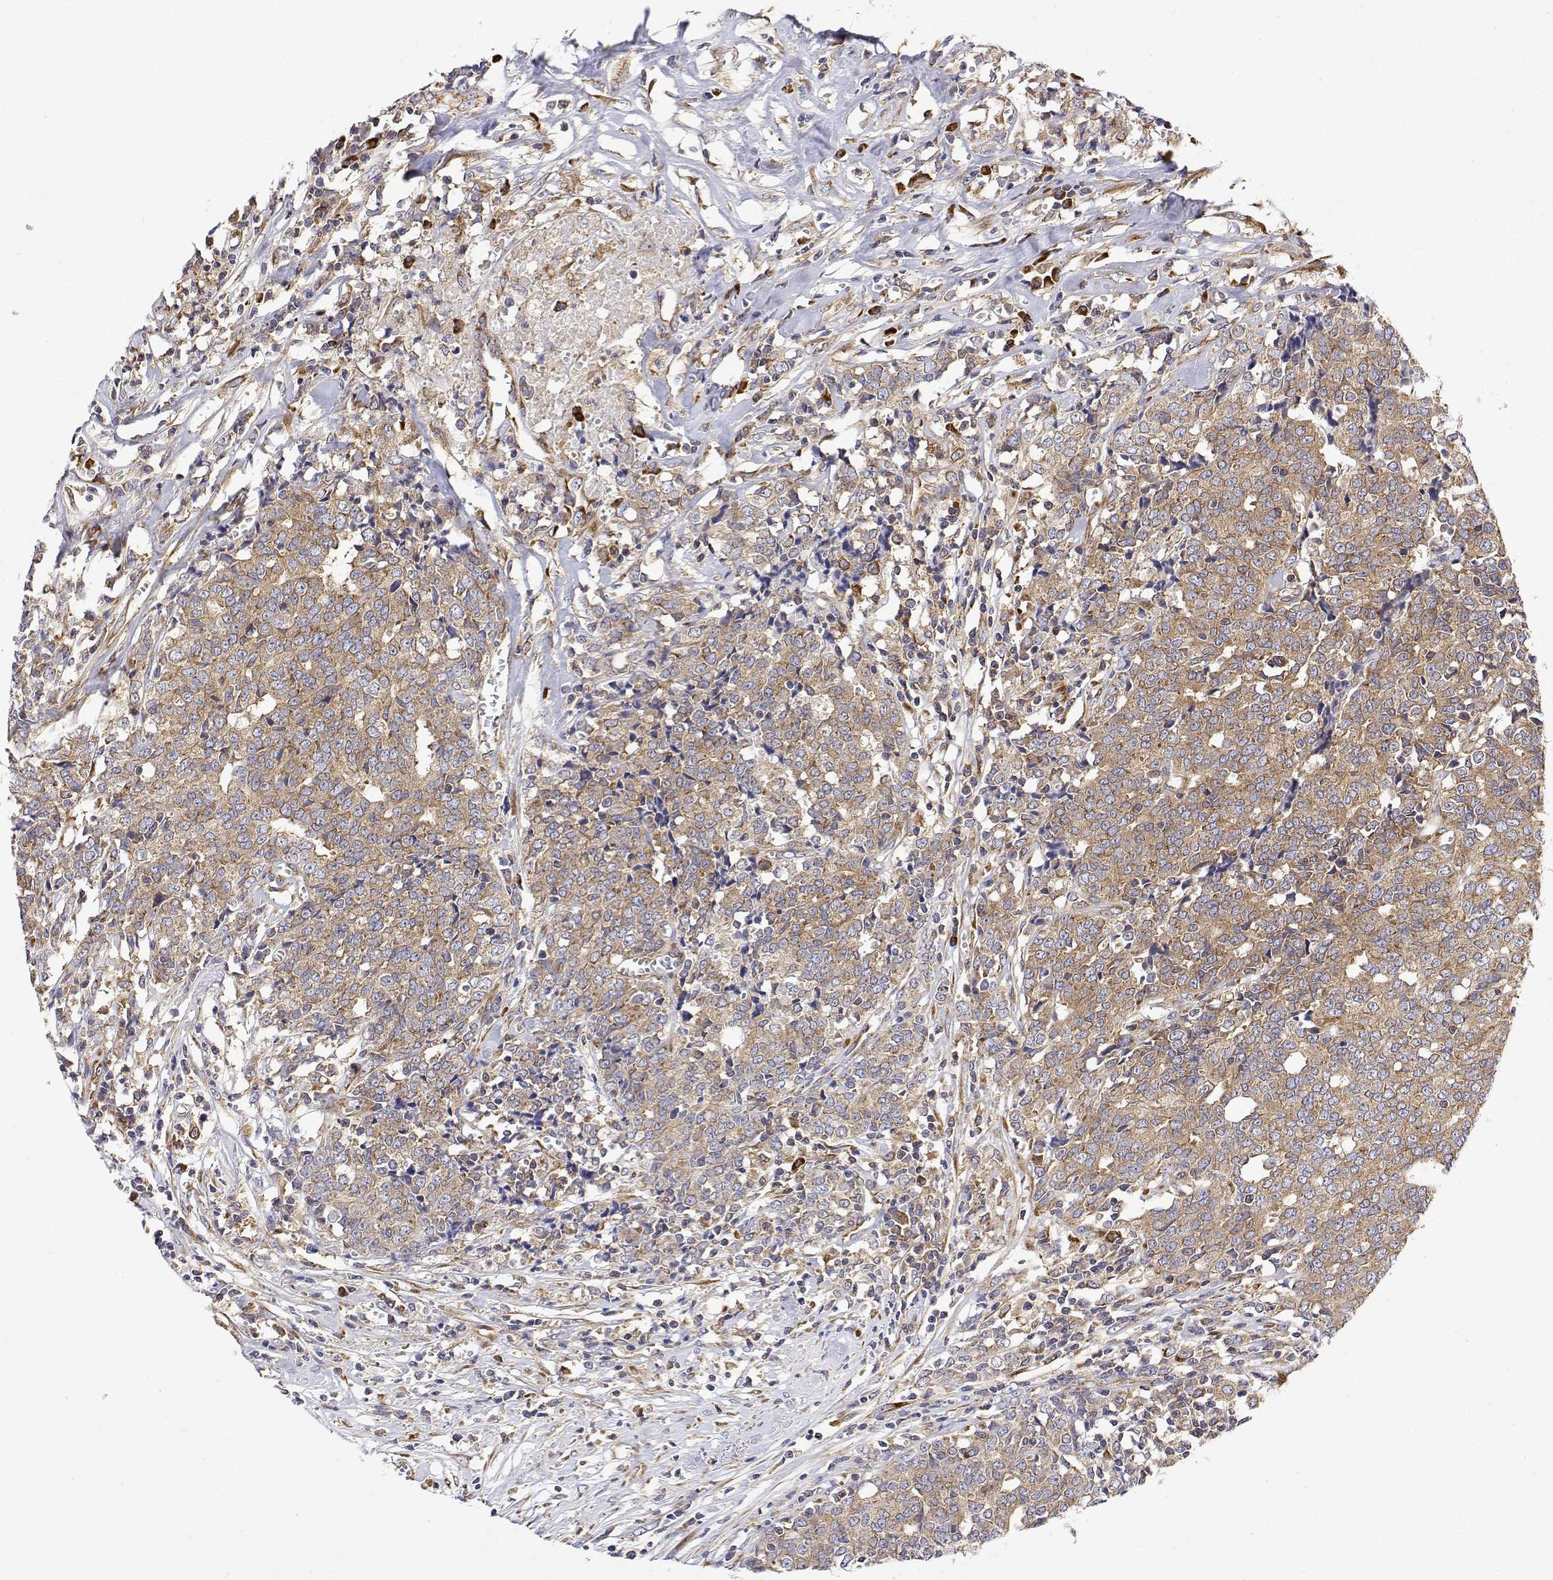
{"staining": {"intensity": "moderate", "quantity": ">75%", "location": "cytoplasmic/membranous"}, "tissue": "prostate cancer", "cell_type": "Tumor cells", "image_type": "cancer", "snomed": [{"axis": "morphology", "description": "Adenocarcinoma, High grade"}, {"axis": "topography", "description": "Prostate and seminal vesicle, NOS"}], "caption": "About >75% of tumor cells in prostate cancer demonstrate moderate cytoplasmic/membranous protein expression as visualized by brown immunohistochemical staining.", "gene": "EEF1G", "patient": {"sex": "male", "age": 60}}